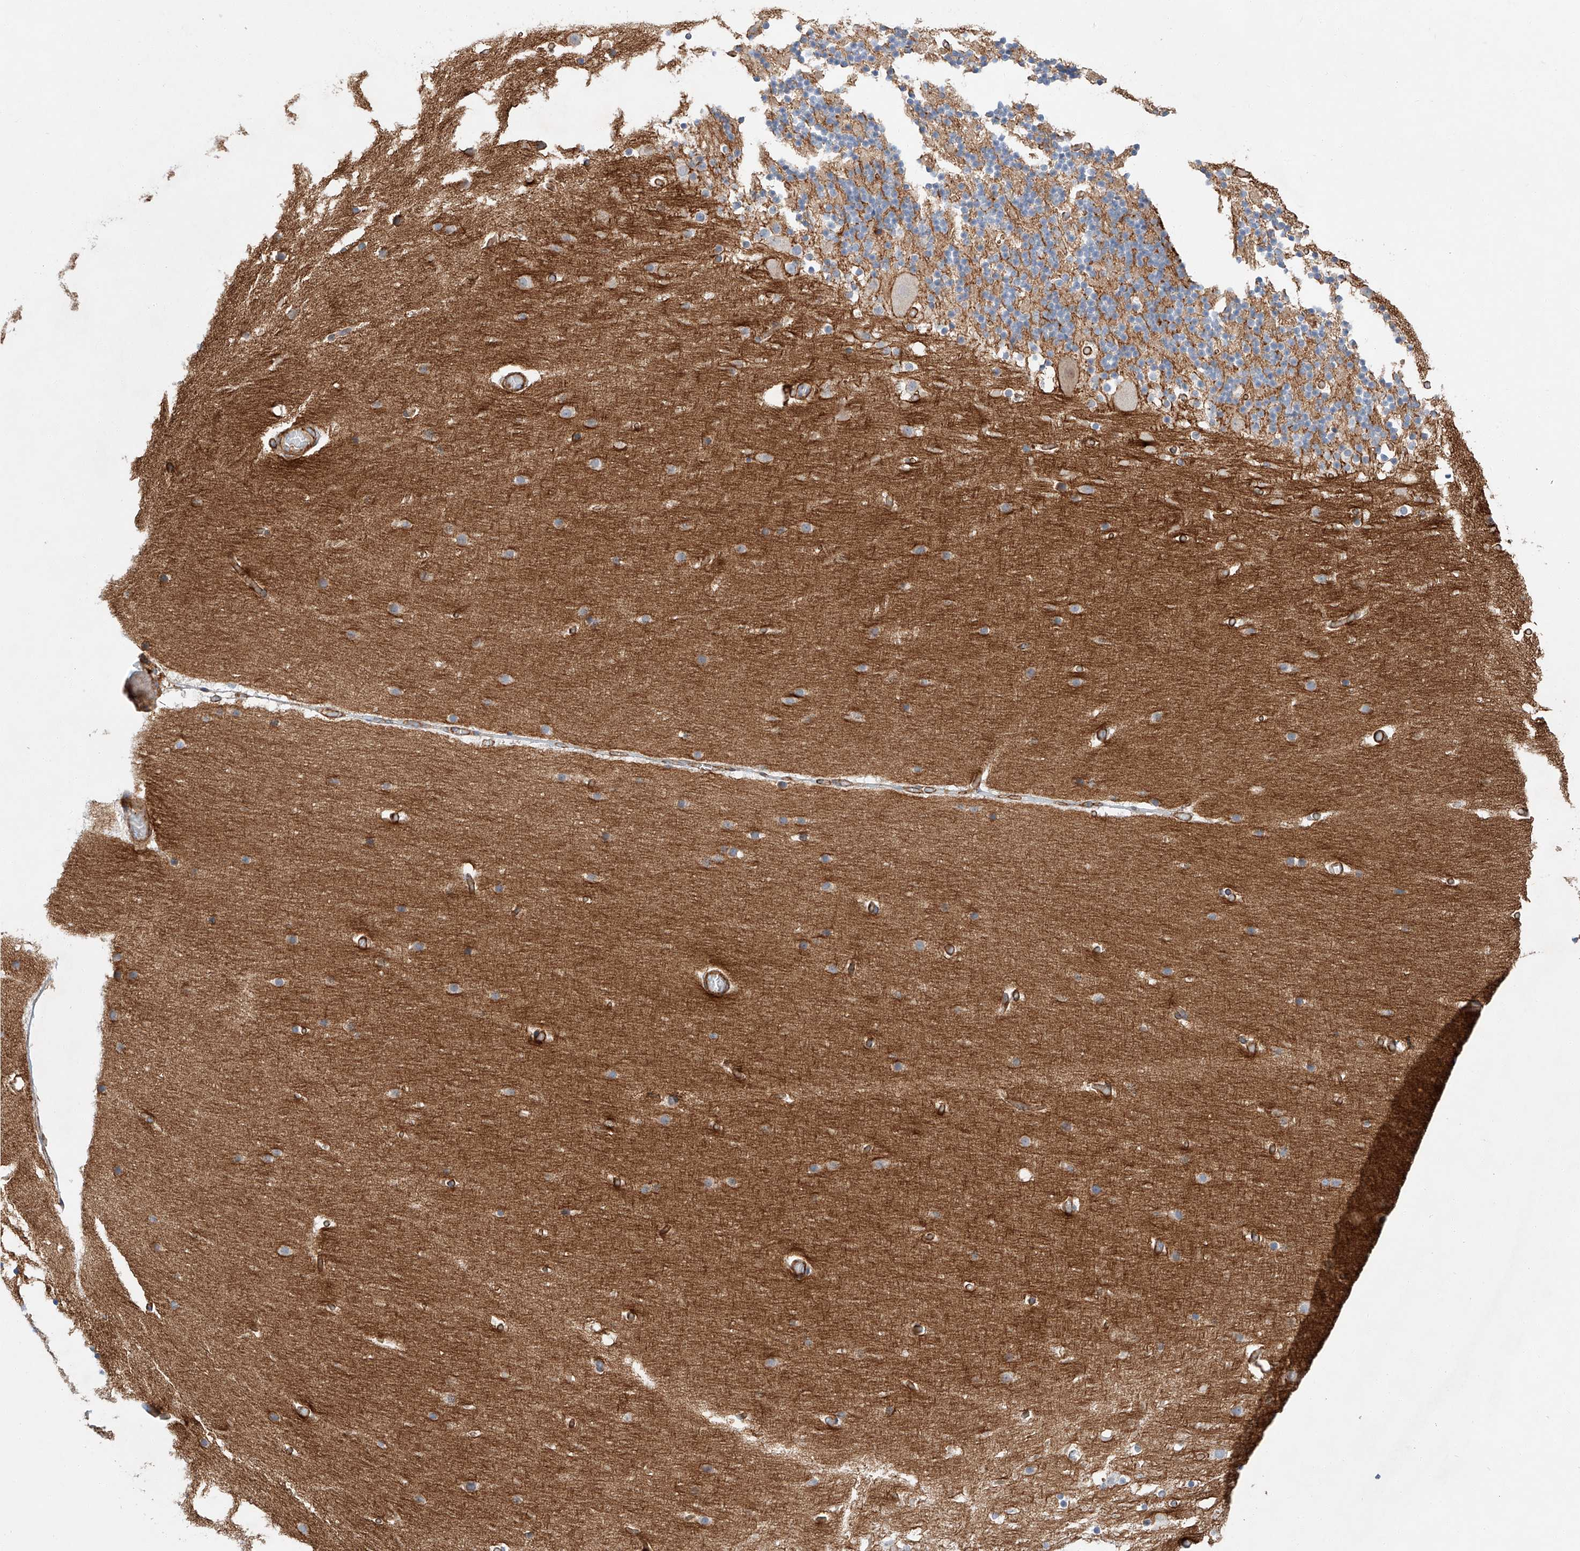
{"staining": {"intensity": "weak", "quantity": ">75%", "location": "cytoplasmic/membranous"}, "tissue": "cerebellum", "cell_type": "Cells in granular layer", "image_type": "normal", "snomed": [{"axis": "morphology", "description": "Normal tissue, NOS"}, {"axis": "topography", "description": "Cerebellum"}], "caption": "Immunohistochemistry (DAB (3,3'-diaminobenzidine)) staining of normal human cerebellum exhibits weak cytoplasmic/membranous protein expression in about >75% of cells in granular layer. (brown staining indicates protein expression, while blue staining denotes nuclei).", "gene": "MINDY4", "patient": {"sex": "male", "age": 57}}